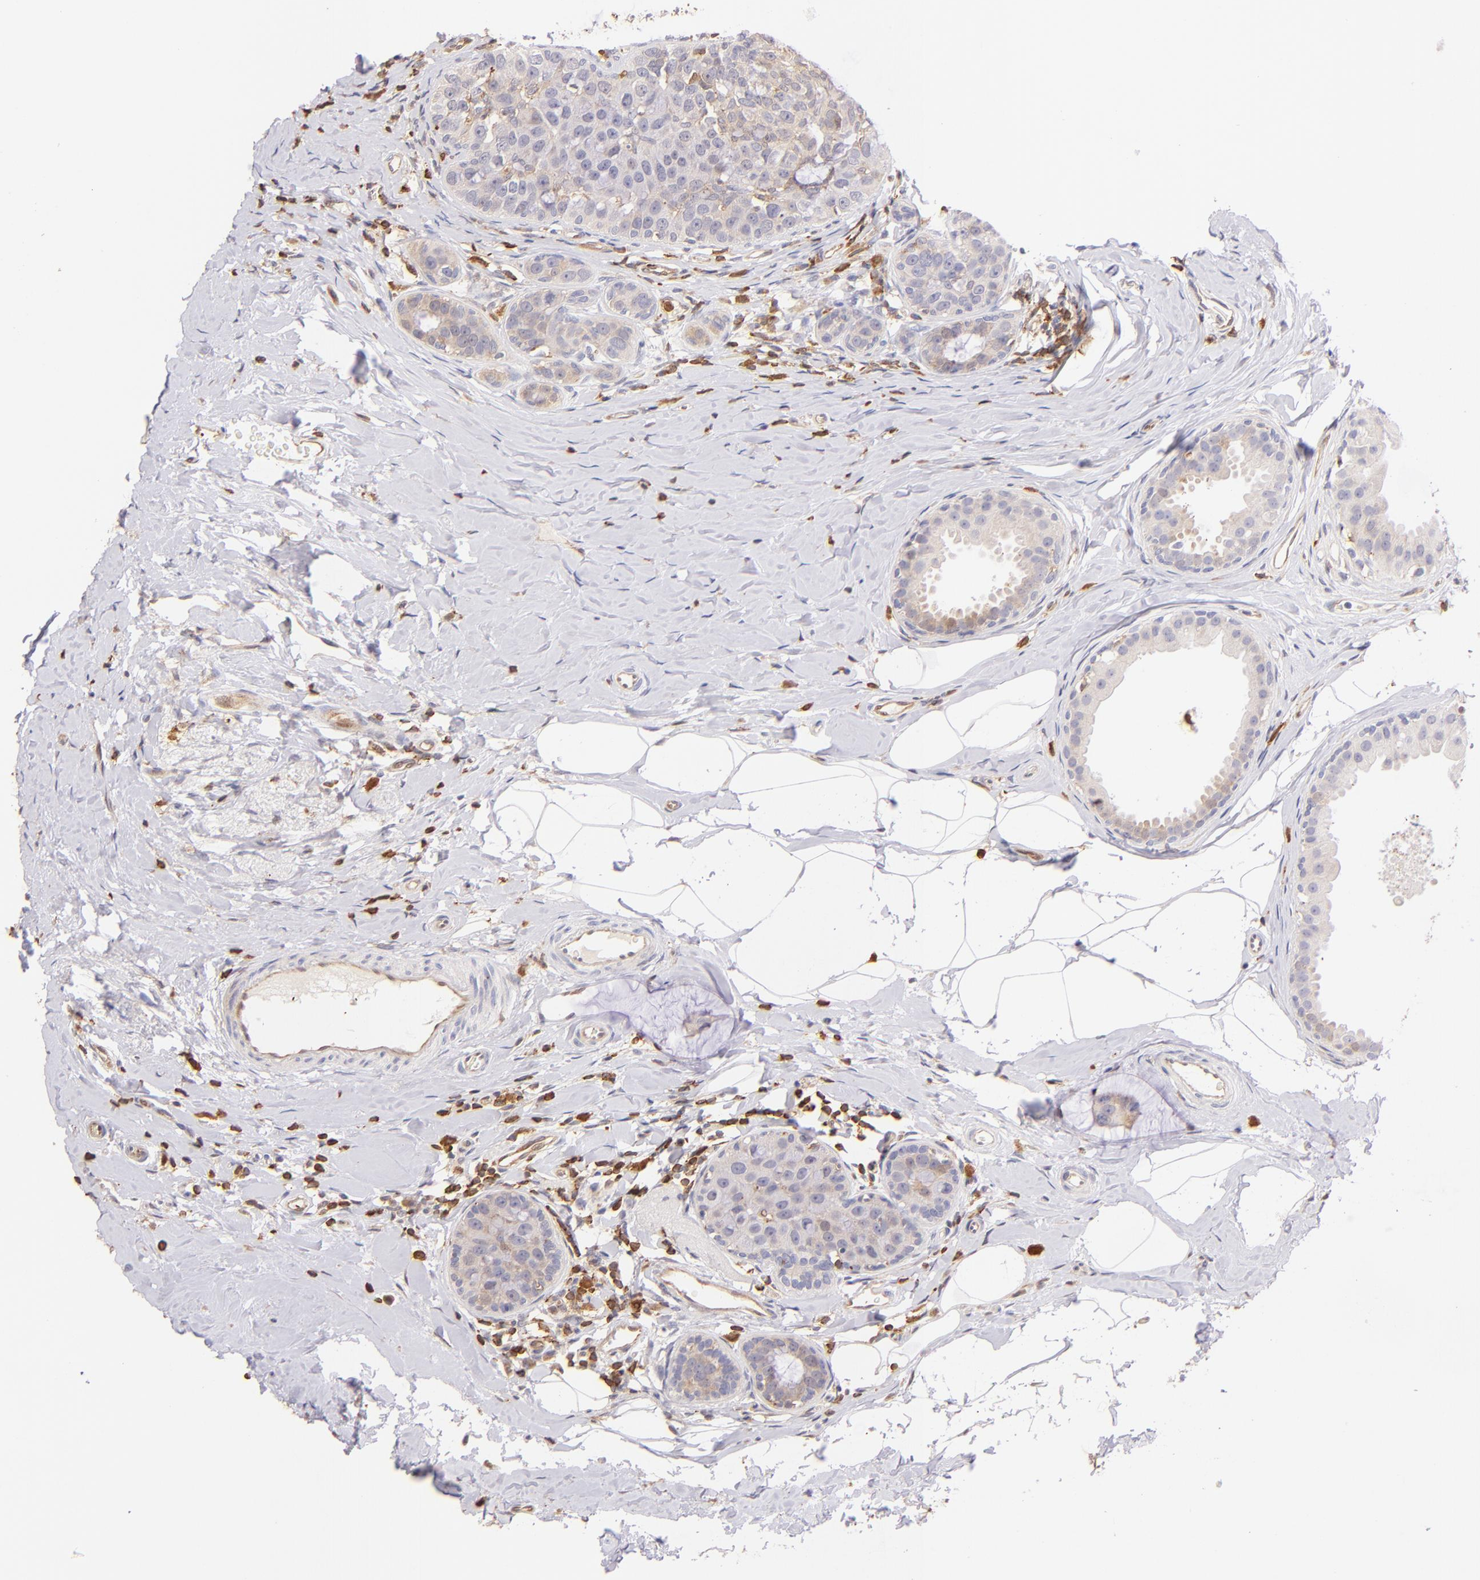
{"staining": {"intensity": "weak", "quantity": "25%-75%", "location": "cytoplasmic/membranous"}, "tissue": "breast cancer", "cell_type": "Tumor cells", "image_type": "cancer", "snomed": [{"axis": "morphology", "description": "Normal tissue, NOS"}, {"axis": "morphology", "description": "Duct carcinoma"}, {"axis": "topography", "description": "Breast"}], "caption": "There is low levels of weak cytoplasmic/membranous expression in tumor cells of breast invasive ductal carcinoma, as demonstrated by immunohistochemical staining (brown color).", "gene": "BTK", "patient": {"sex": "female", "age": 50}}